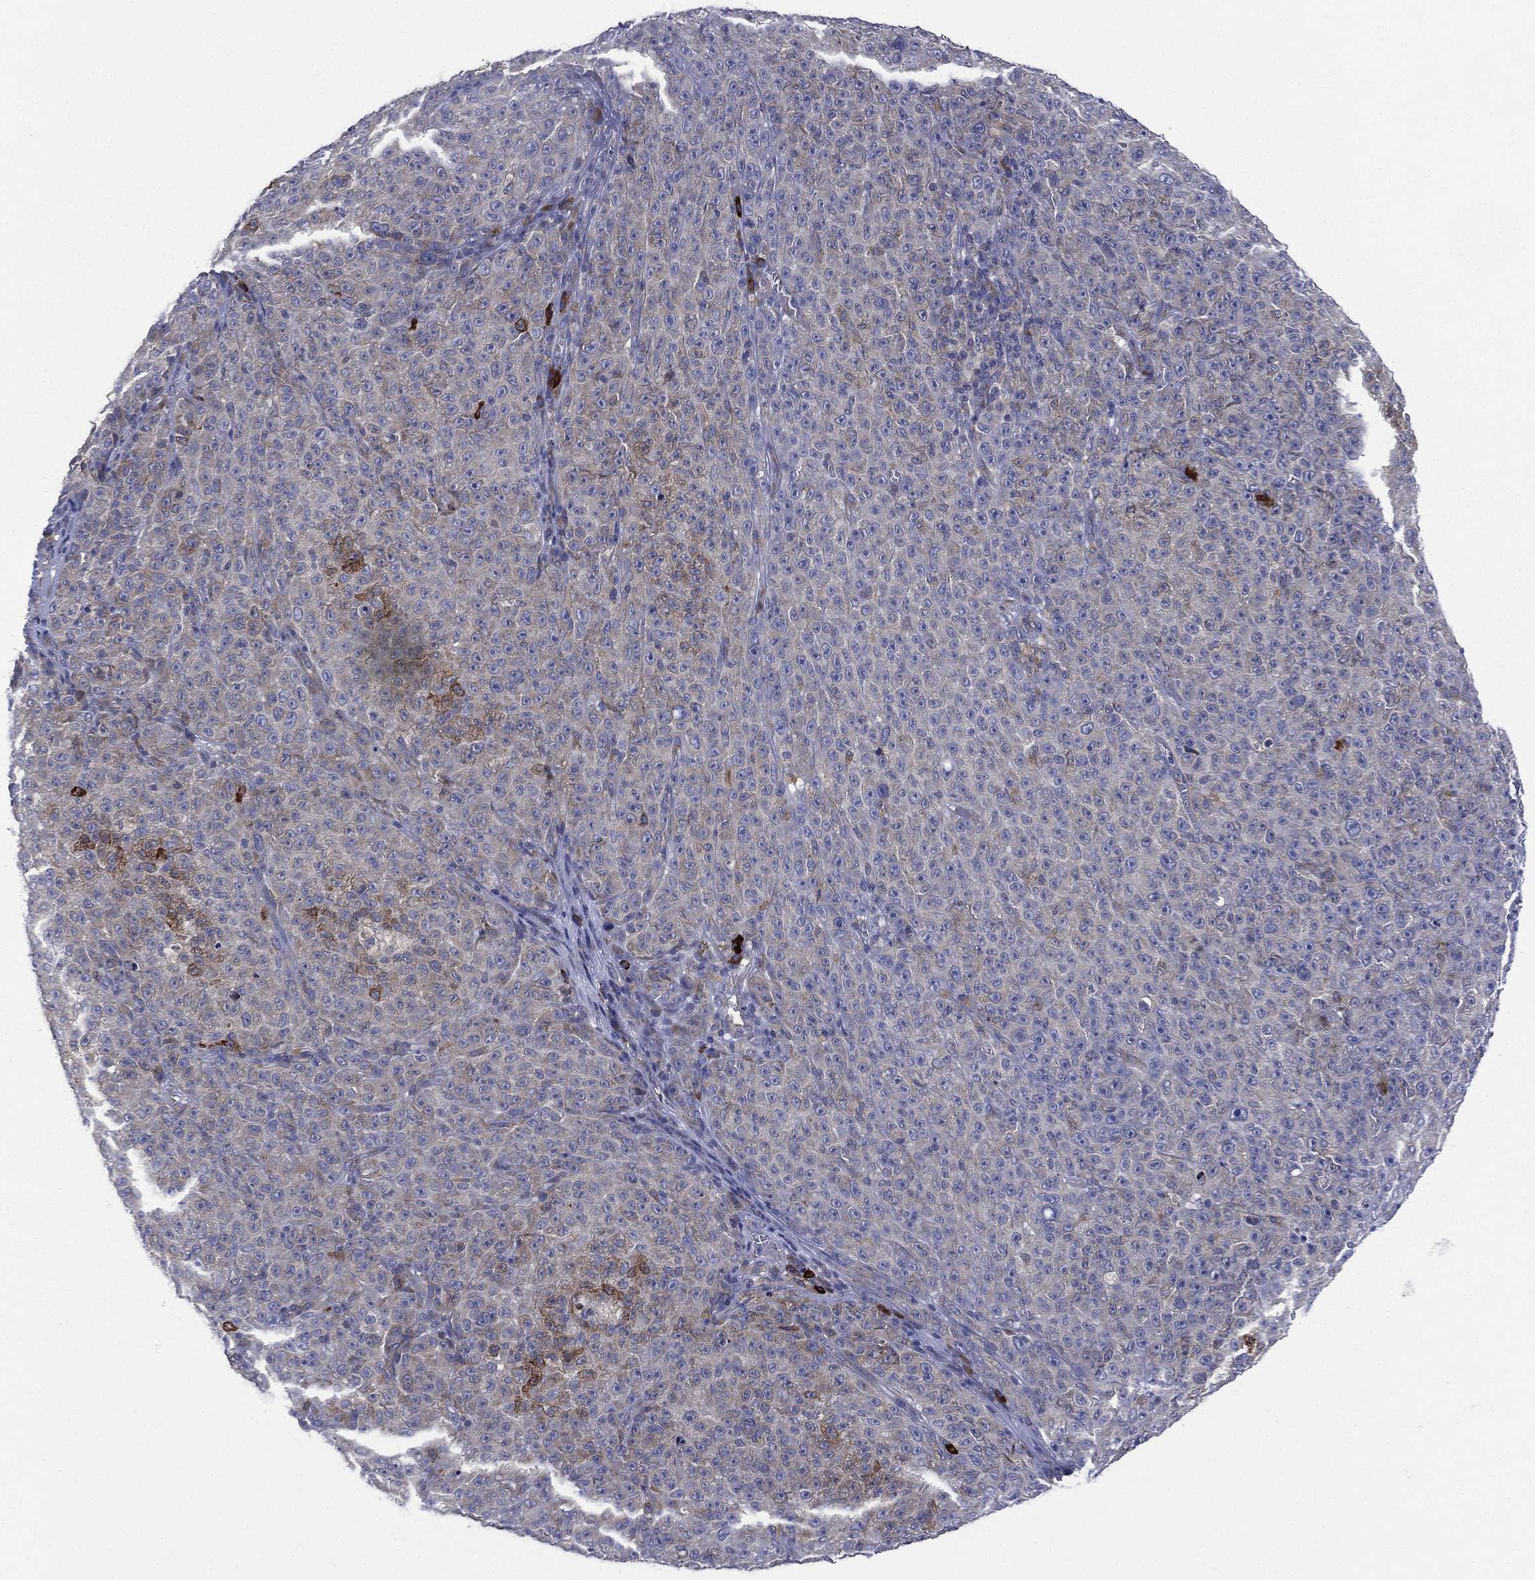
{"staining": {"intensity": "moderate", "quantity": "<25%", "location": "cytoplasmic/membranous"}, "tissue": "melanoma", "cell_type": "Tumor cells", "image_type": "cancer", "snomed": [{"axis": "morphology", "description": "Malignant melanoma, NOS"}, {"axis": "topography", "description": "Skin"}], "caption": "The histopathology image demonstrates a brown stain indicating the presence of a protein in the cytoplasmic/membranous of tumor cells in malignant melanoma.", "gene": "CCDC159", "patient": {"sex": "female", "age": 82}}